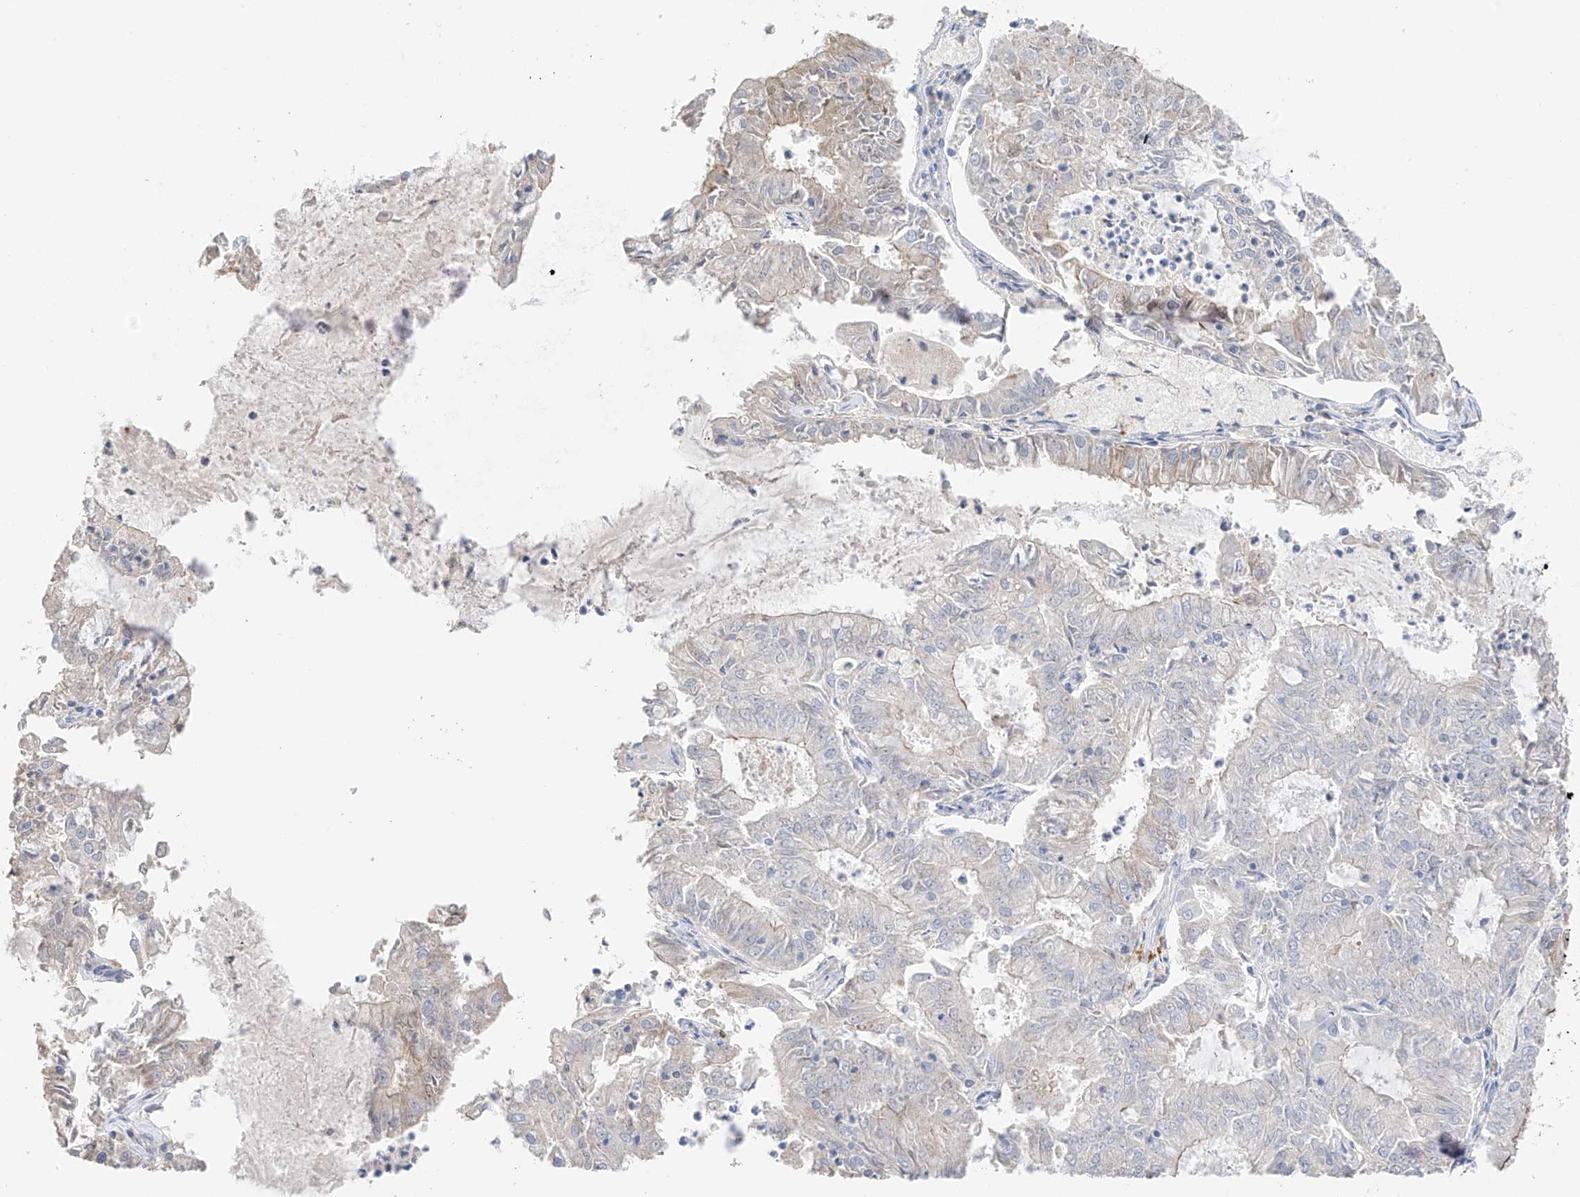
{"staining": {"intensity": "negative", "quantity": "none", "location": "none"}, "tissue": "endometrial cancer", "cell_type": "Tumor cells", "image_type": "cancer", "snomed": [{"axis": "morphology", "description": "Adenocarcinoma, NOS"}, {"axis": "topography", "description": "Endometrium"}], "caption": "Endometrial cancer stained for a protein using immunohistochemistry (IHC) displays no positivity tumor cells.", "gene": "CAPN13", "patient": {"sex": "female", "age": 57}}